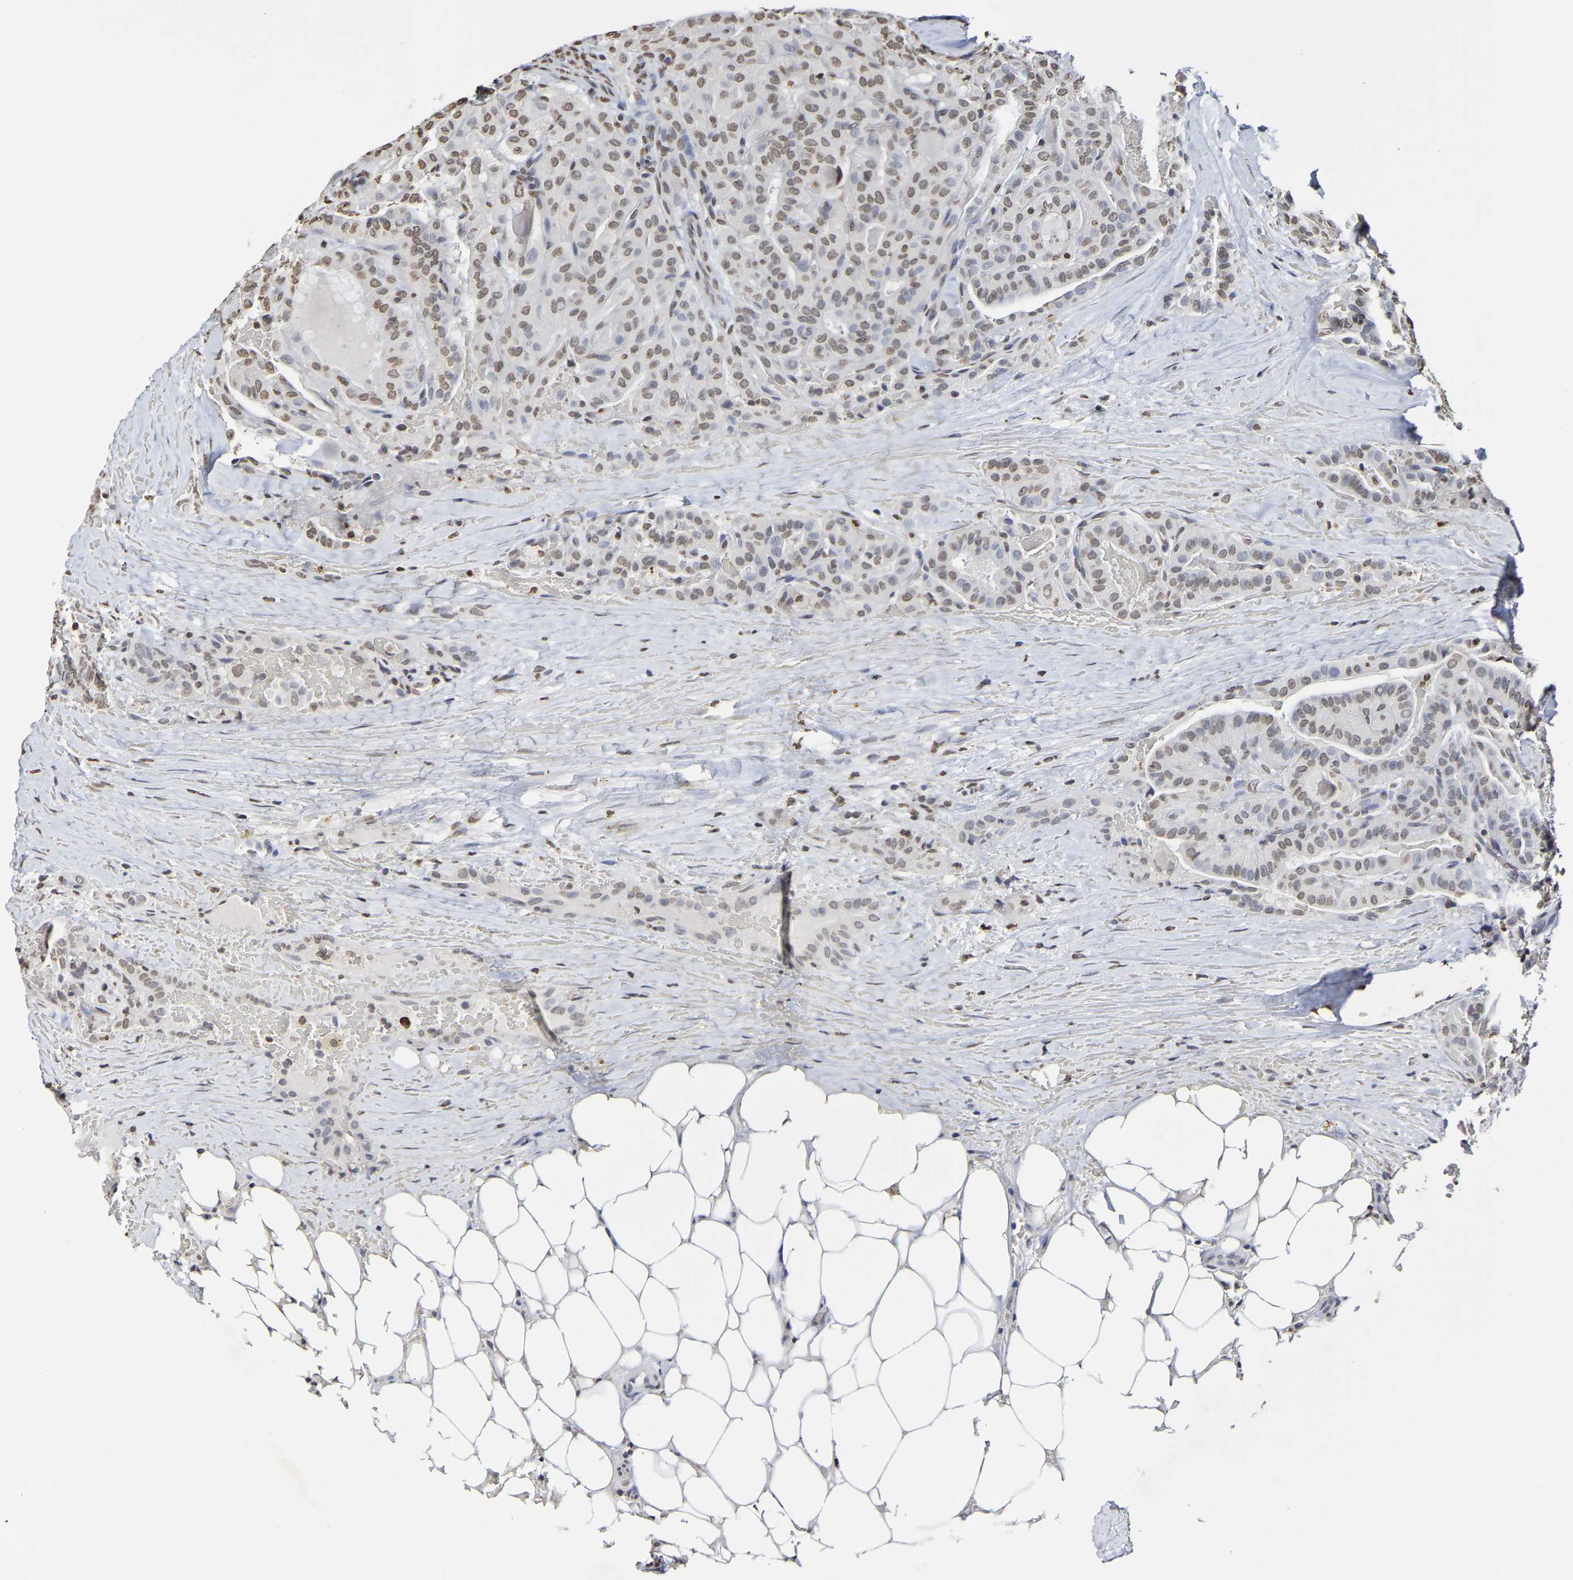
{"staining": {"intensity": "weak", "quantity": ">75%", "location": "nuclear"}, "tissue": "head and neck cancer", "cell_type": "Tumor cells", "image_type": "cancer", "snomed": [{"axis": "morphology", "description": "Squamous cell carcinoma, NOS"}, {"axis": "topography", "description": "Oral tissue"}, {"axis": "topography", "description": "Head-Neck"}], "caption": "High-magnification brightfield microscopy of head and neck cancer (squamous cell carcinoma) stained with DAB (brown) and counterstained with hematoxylin (blue). tumor cells exhibit weak nuclear expression is appreciated in about>75% of cells.", "gene": "ATF4", "patient": {"sex": "female", "age": 50}}